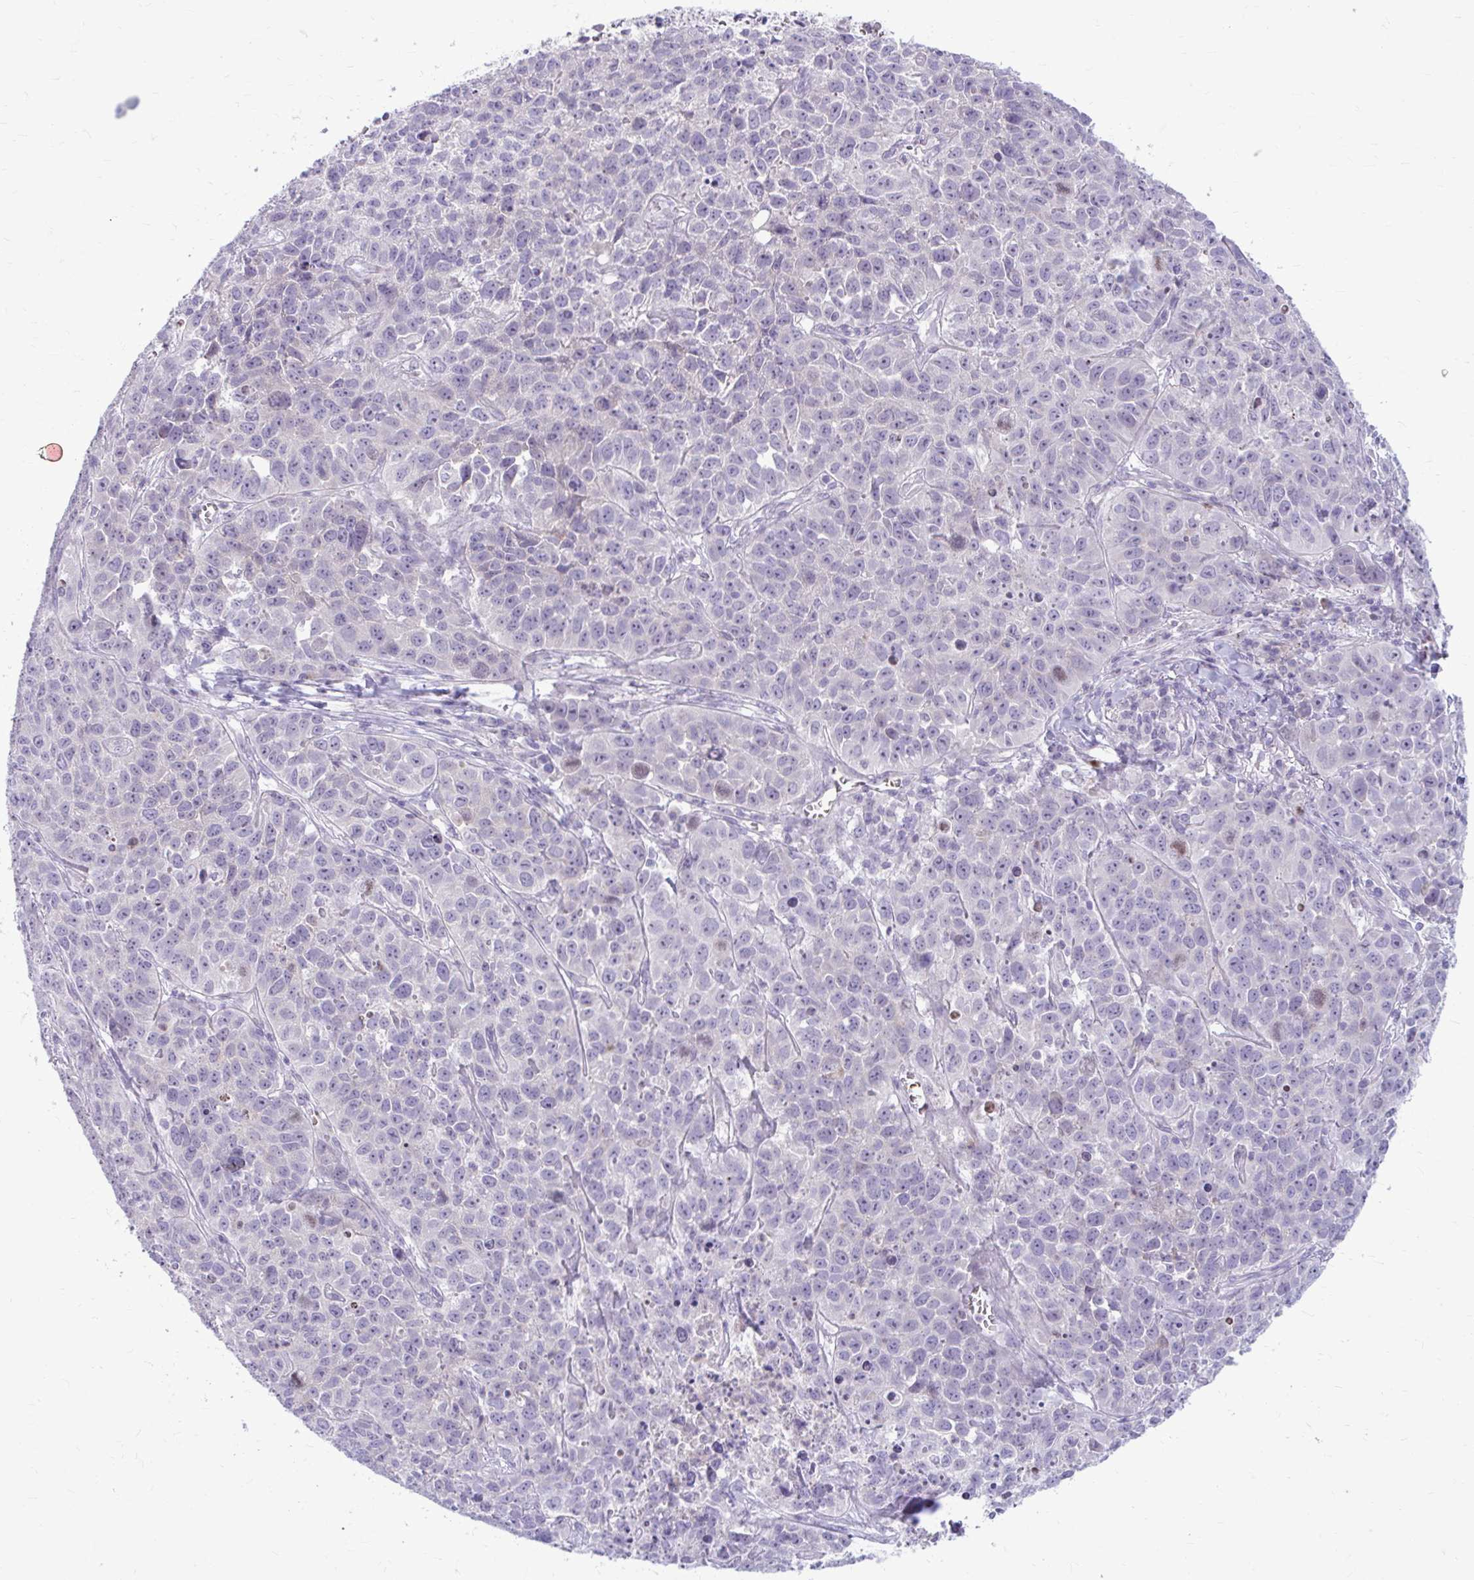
{"staining": {"intensity": "negative", "quantity": "none", "location": "none"}, "tissue": "lung cancer", "cell_type": "Tumor cells", "image_type": "cancer", "snomed": [{"axis": "morphology", "description": "Squamous cell carcinoma, NOS"}, {"axis": "topography", "description": "Lung"}], "caption": "Squamous cell carcinoma (lung) stained for a protein using immunohistochemistry (IHC) displays no staining tumor cells.", "gene": "CHIA", "patient": {"sex": "male", "age": 76}}